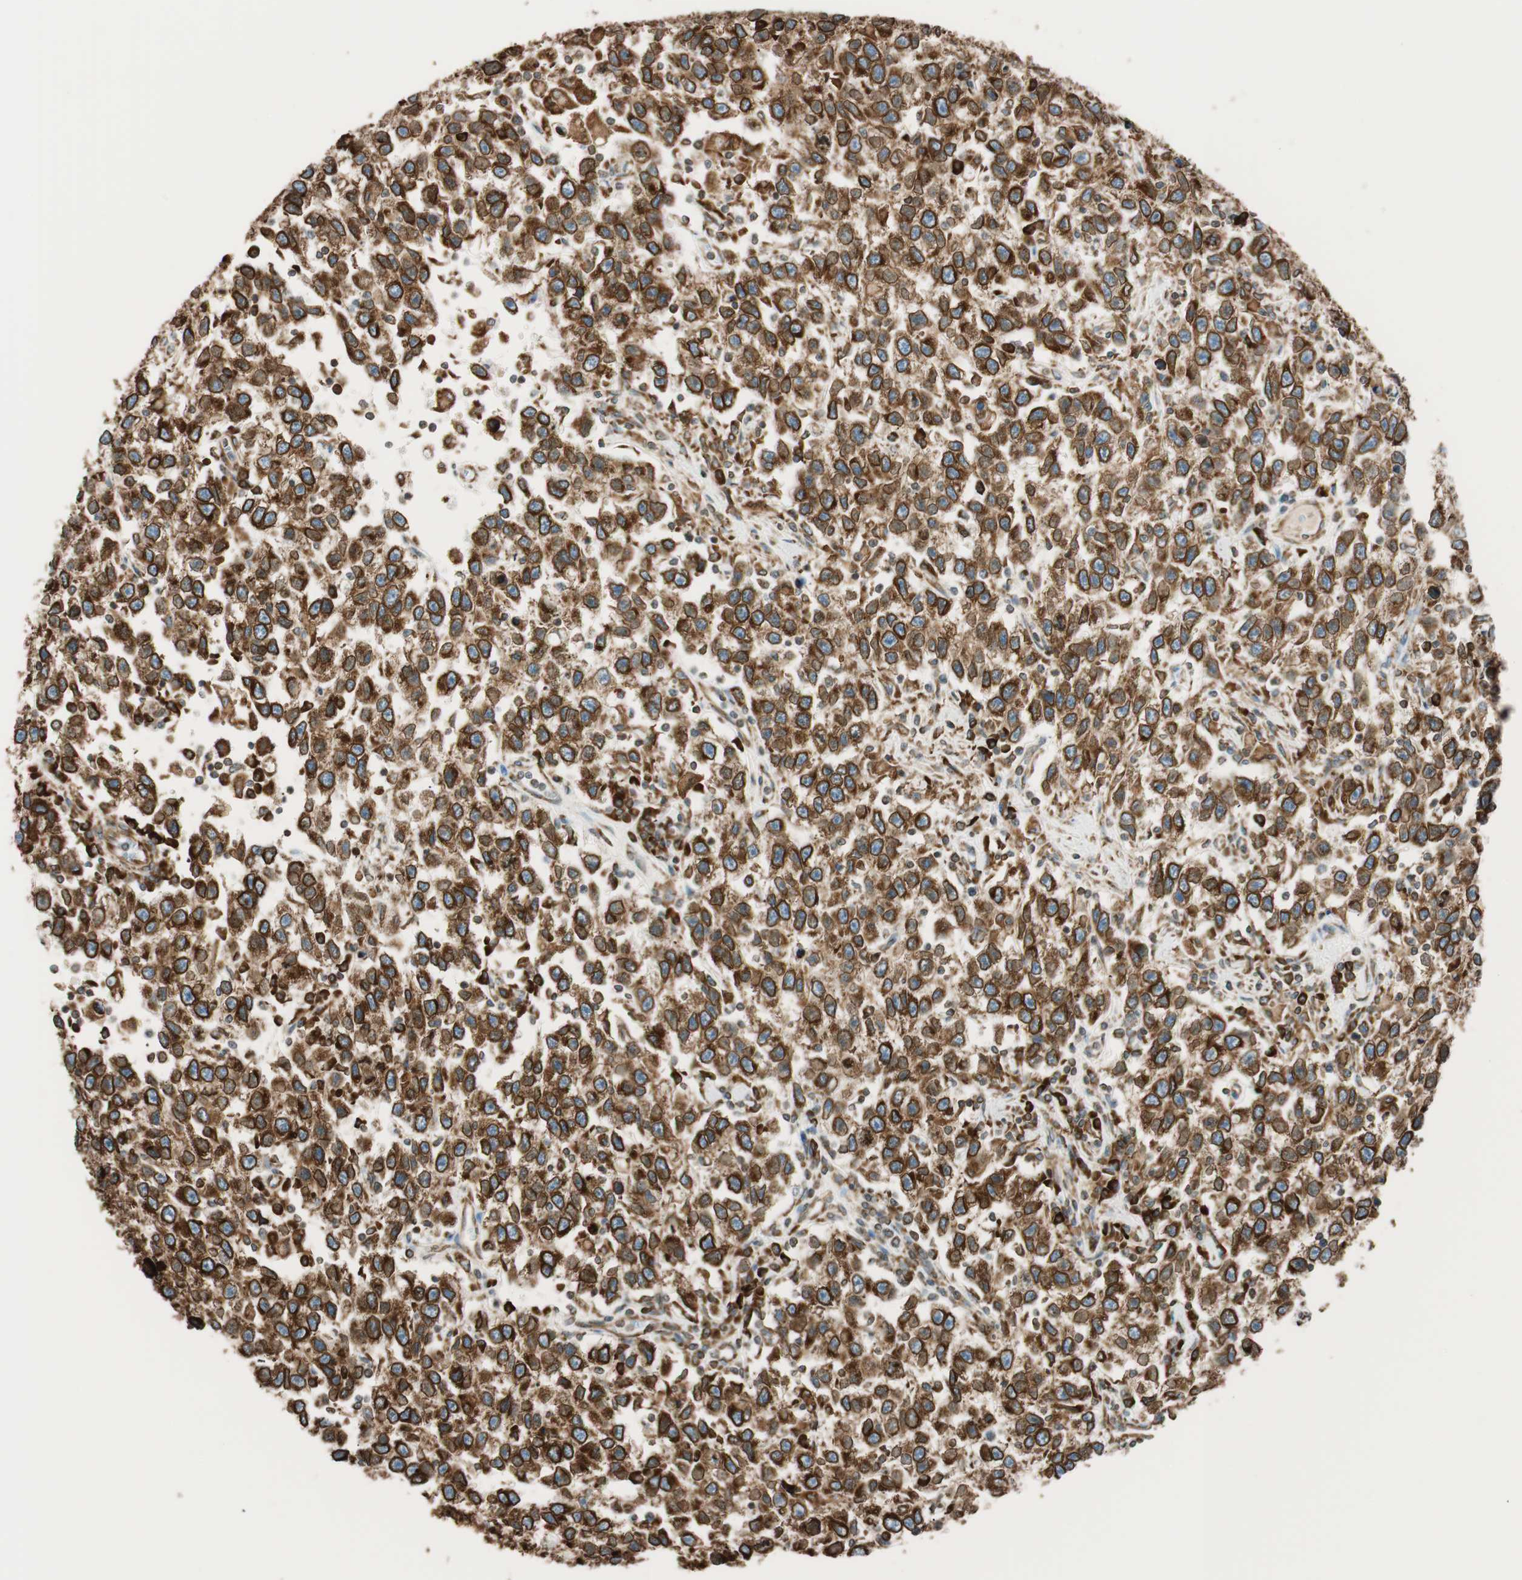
{"staining": {"intensity": "strong", "quantity": ">75%", "location": "cytoplasmic/membranous"}, "tissue": "testis cancer", "cell_type": "Tumor cells", "image_type": "cancer", "snomed": [{"axis": "morphology", "description": "Seminoma, NOS"}, {"axis": "topography", "description": "Testis"}], "caption": "Human seminoma (testis) stained with a protein marker exhibits strong staining in tumor cells.", "gene": "PRKCSH", "patient": {"sex": "male", "age": 41}}